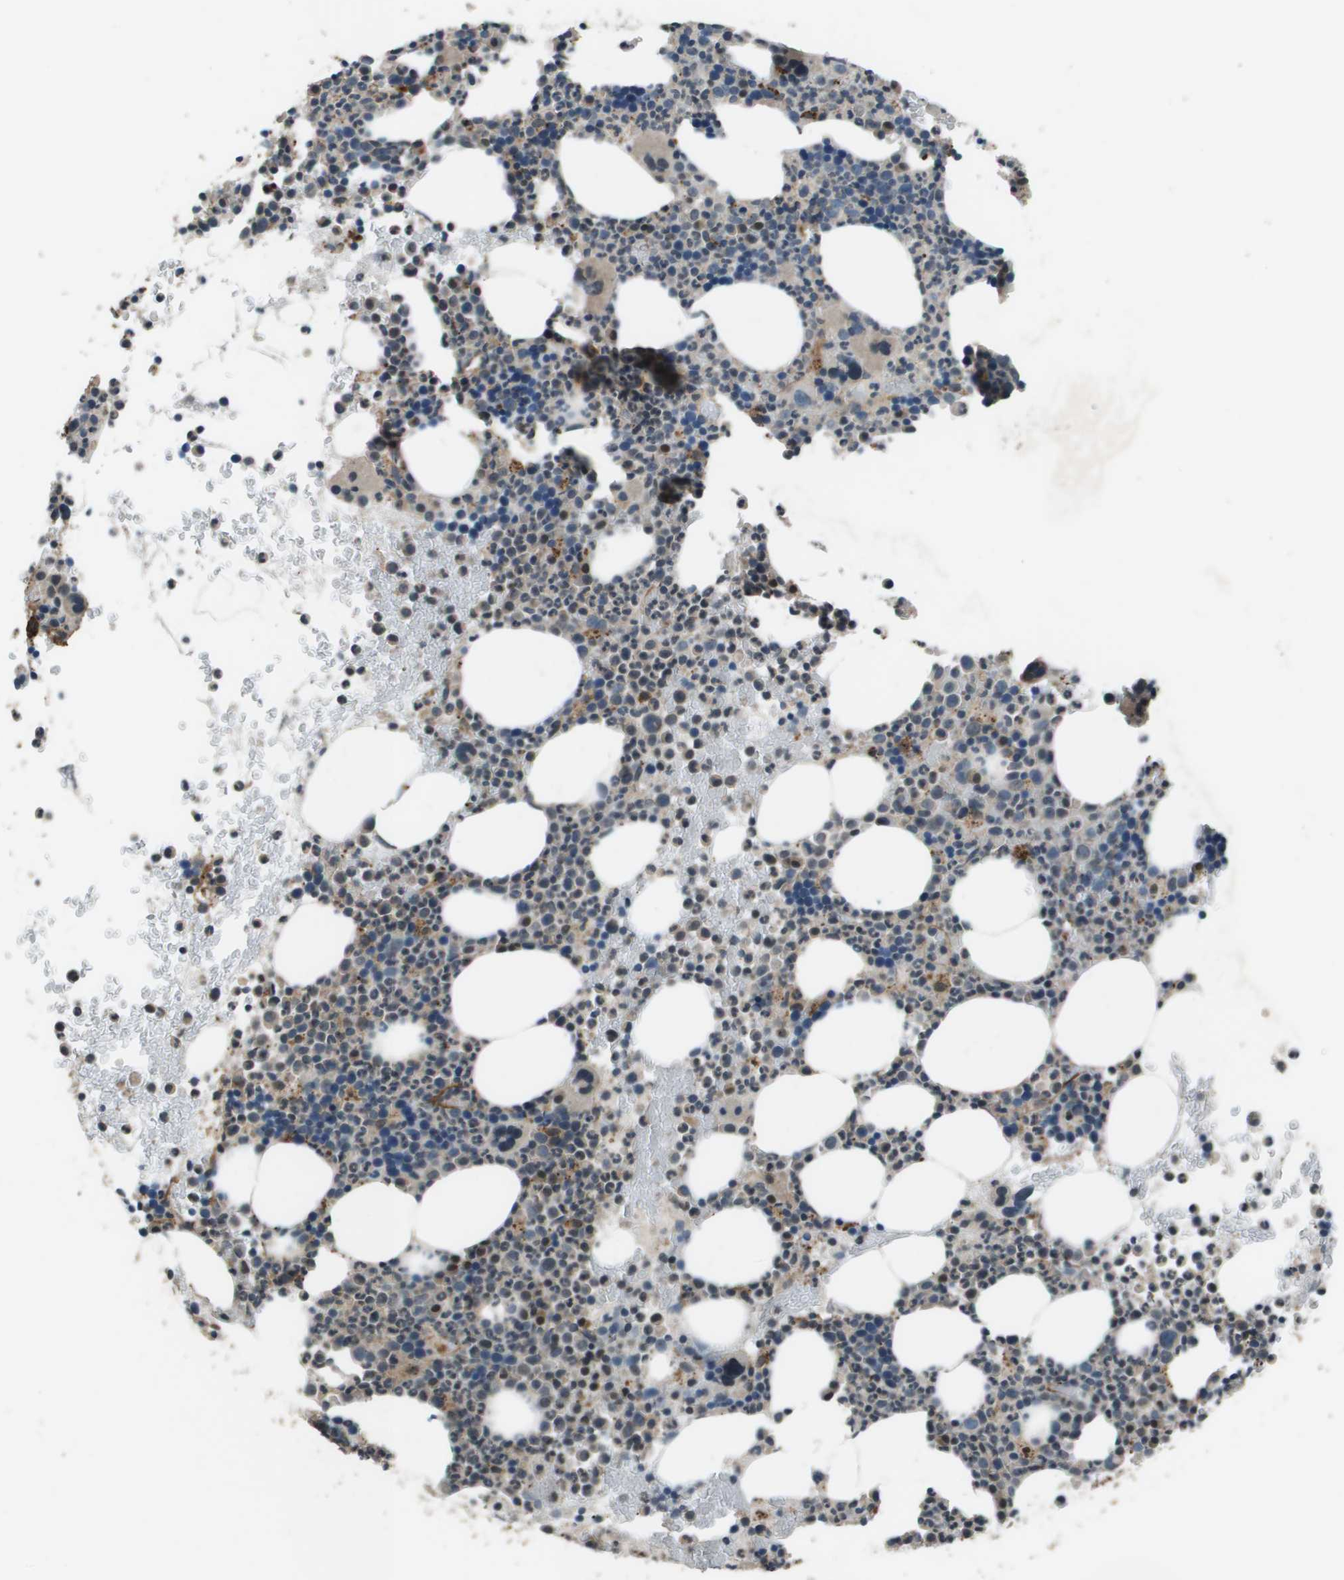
{"staining": {"intensity": "moderate", "quantity": "<25%", "location": "cytoplasmic/membranous,nuclear"}, "tissue": "bone marrow", "cell_type": "Hematopoietic cells", "image_type": "normal", "snomed": [{"axis": "morphology", "description": "Normal tissue, NOS"}, {"axis": "morphology", "description": "Inflammation, NOS"}, {"axis": "topography", "description": "Bone marrow"}], "caption": "This image reveals immunohistochemistry (IHC) staining of unremarkable human bone marrow, with low moderate cytoplasmic/membranous,nuclear expression in approximately <25% of hematopoietic cells.", "gene": "GOSR2", "patient": {"sex": "male", "age": 73}}